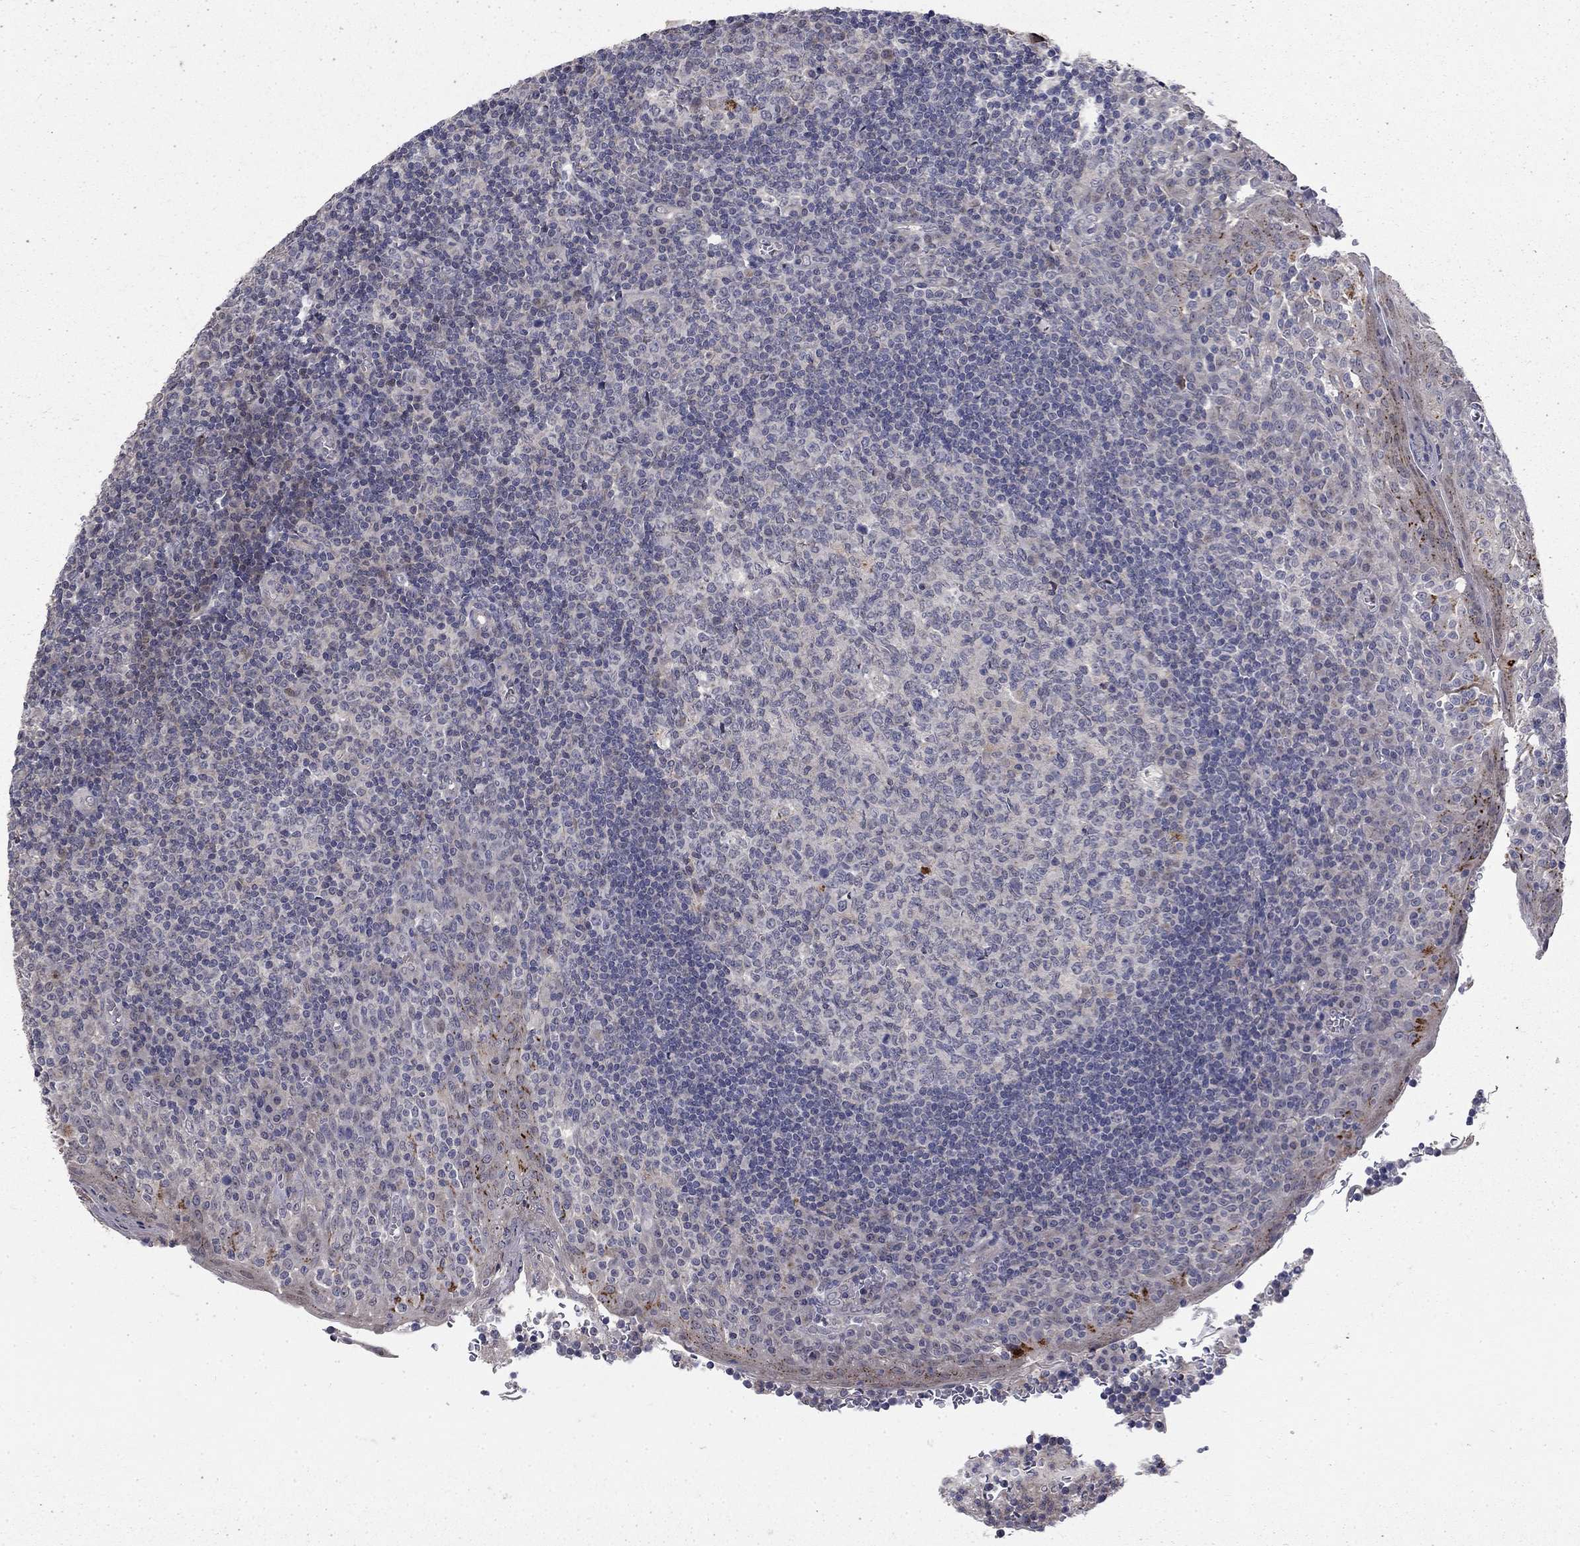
{"staining": {"intensity": "negative", "quantity": "none", "location": "none"}, "tissue": "tonsil", "cell_type": "Germinal center cells", "image_type": "normal", "snomed": [{"axis": "morphology", "description": "Normal tissue, NOS"}, {"axis": "topography", "description": "Tonsil"}], "caption": "DAB immunohistochemical staining of normal tonsil demonstrates no significant staining in germinal center cells.", "gene": "FAM3B", "patient": {"sex": "female", "age": 13}}